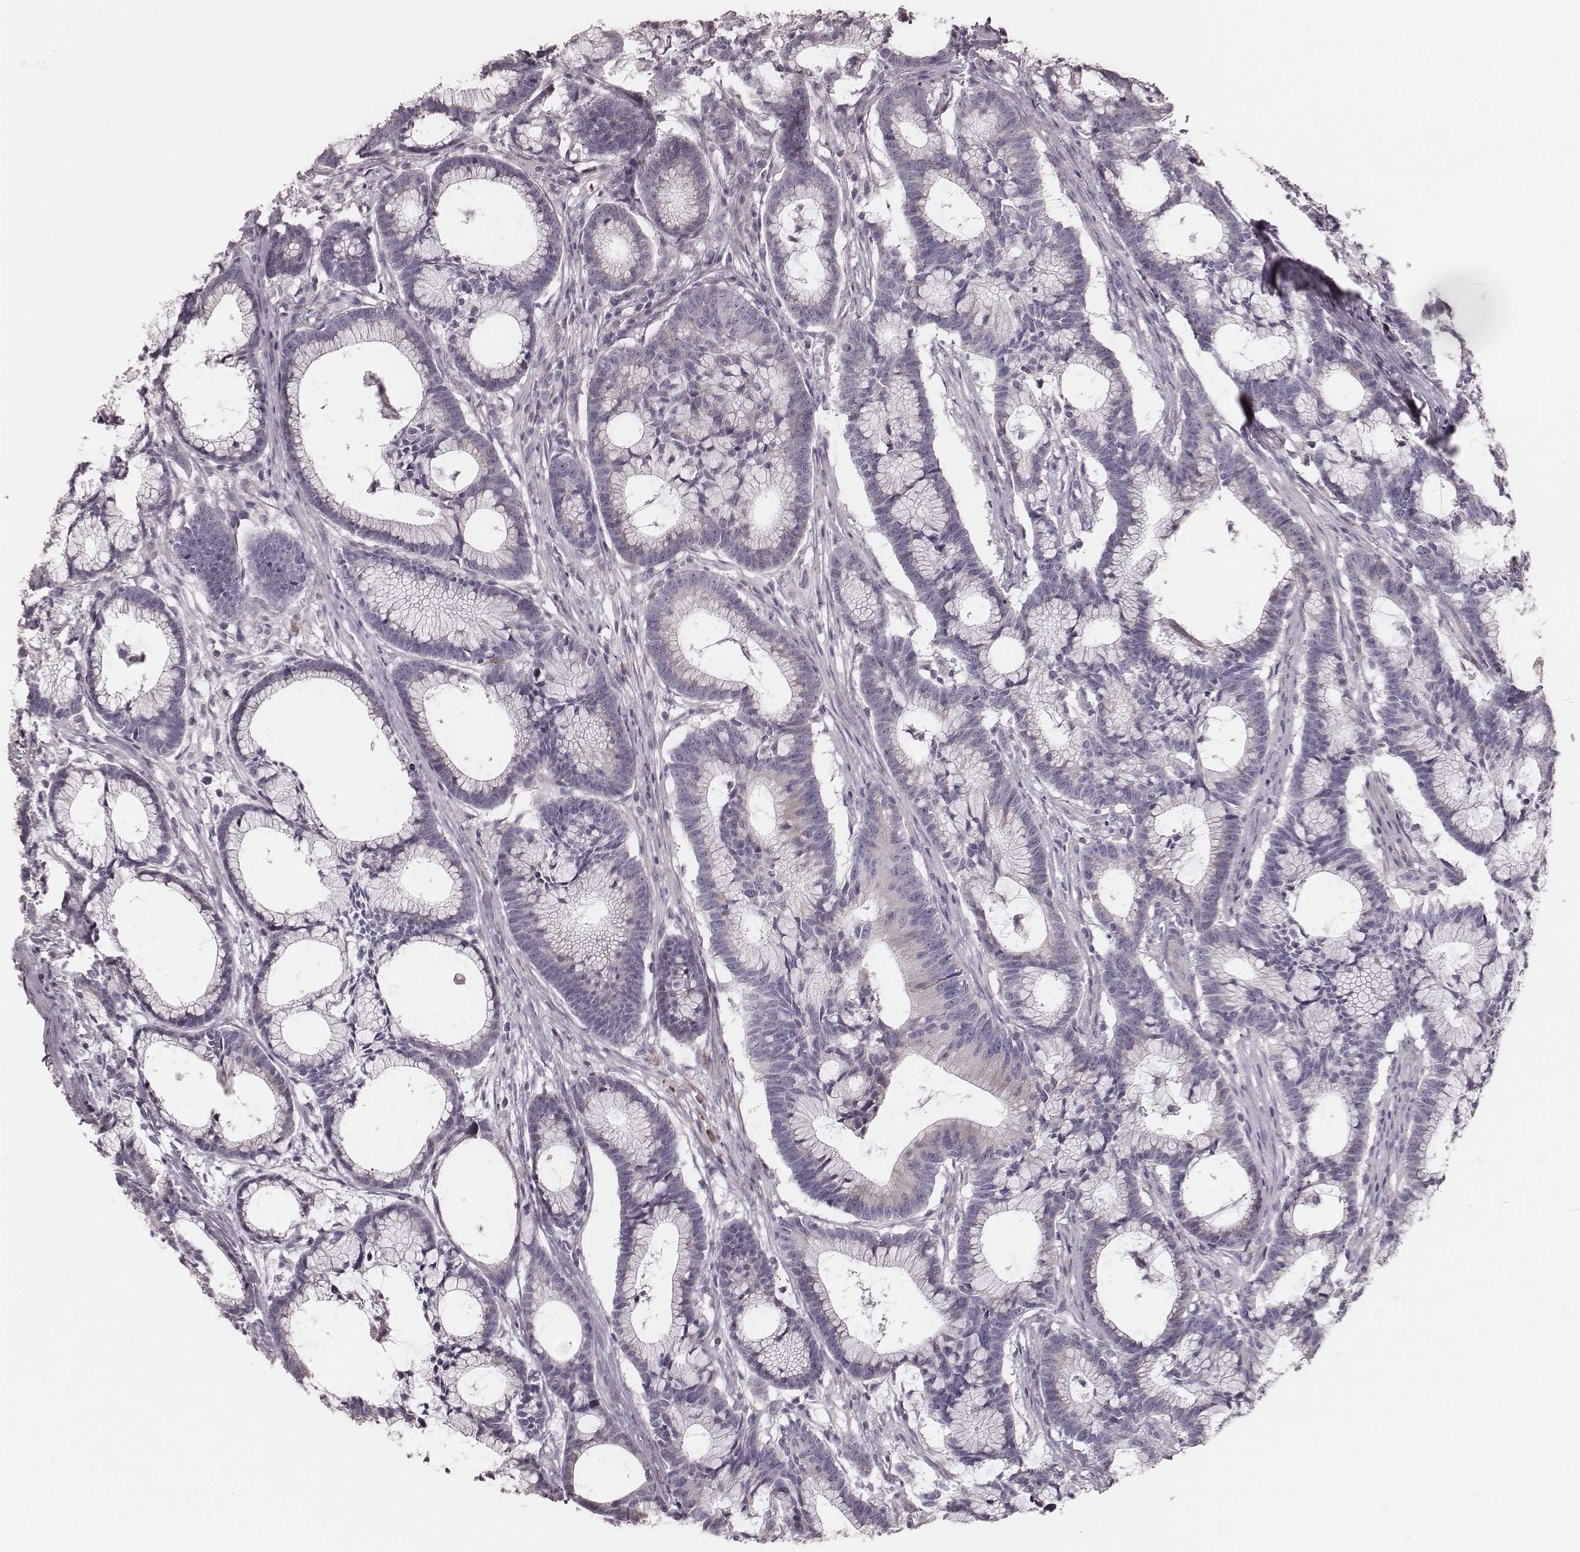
{"staining": {"intensity": "negative", "quantity": "none", "location": "none"}, "tissue": "colorectal cancer", "cell_type": "Tumor cells", "image_type": "cancer", "snomed": [{"axis": "morphology", "description": "Adenocarcinoma, NOS"}, {"axis": "topography", "description": "Colon"}], "caption": "The photomicrograph exhibits no staining of tumor cells in colorectal cancer.", "gene": "KIF5C", "patient": {"sex": "female", "age": 78}}